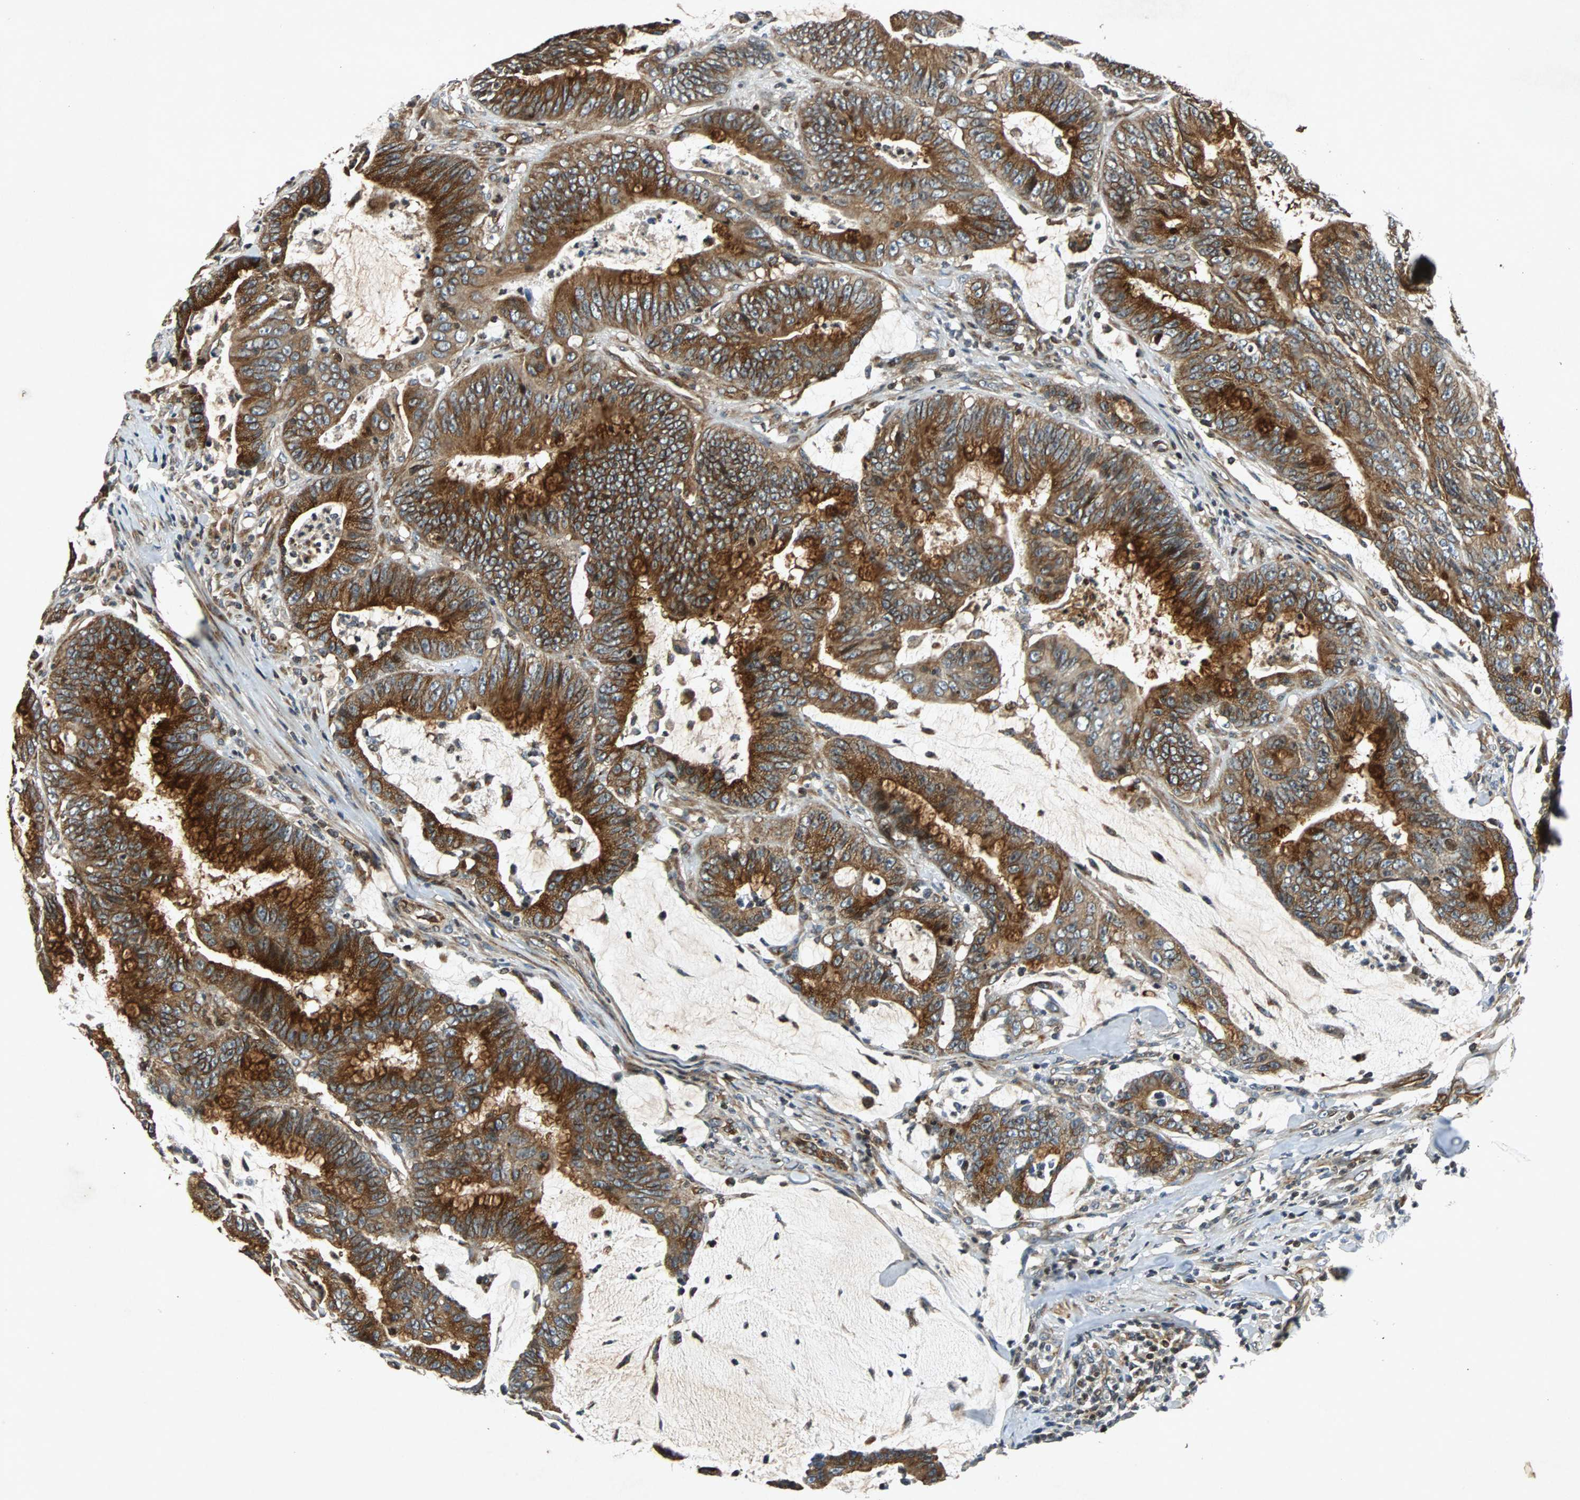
{"staining": {"intensity": "strong", "quantity": ">75%", "location": "cytoplasmic/membranous"}, "tissue": "colorectal cancer", "cell_type": "Tumor cells", "image_type": "cancer", "snomed": [{"axis": "morphology", "description": "Adenocarcinoma, NOS"}, {"axis": "topography", "description": "Colon"}], "caption": "Immunohistochemistry staining of colorectal adenocarcinoma, which reveals high levels of strong cytoplasmic/membranous staining in about >75% of tumor cells indicating strong cytoplasmic/membranous protein positivity. The staining was performed using DAB (3,3'-diaminobenzidine) (brown) for protein detection and nuclei were counterstained in hematoxylin (blue).", "gene": "TUBA4A", "patient": {"sex": "male", "age": 45}}